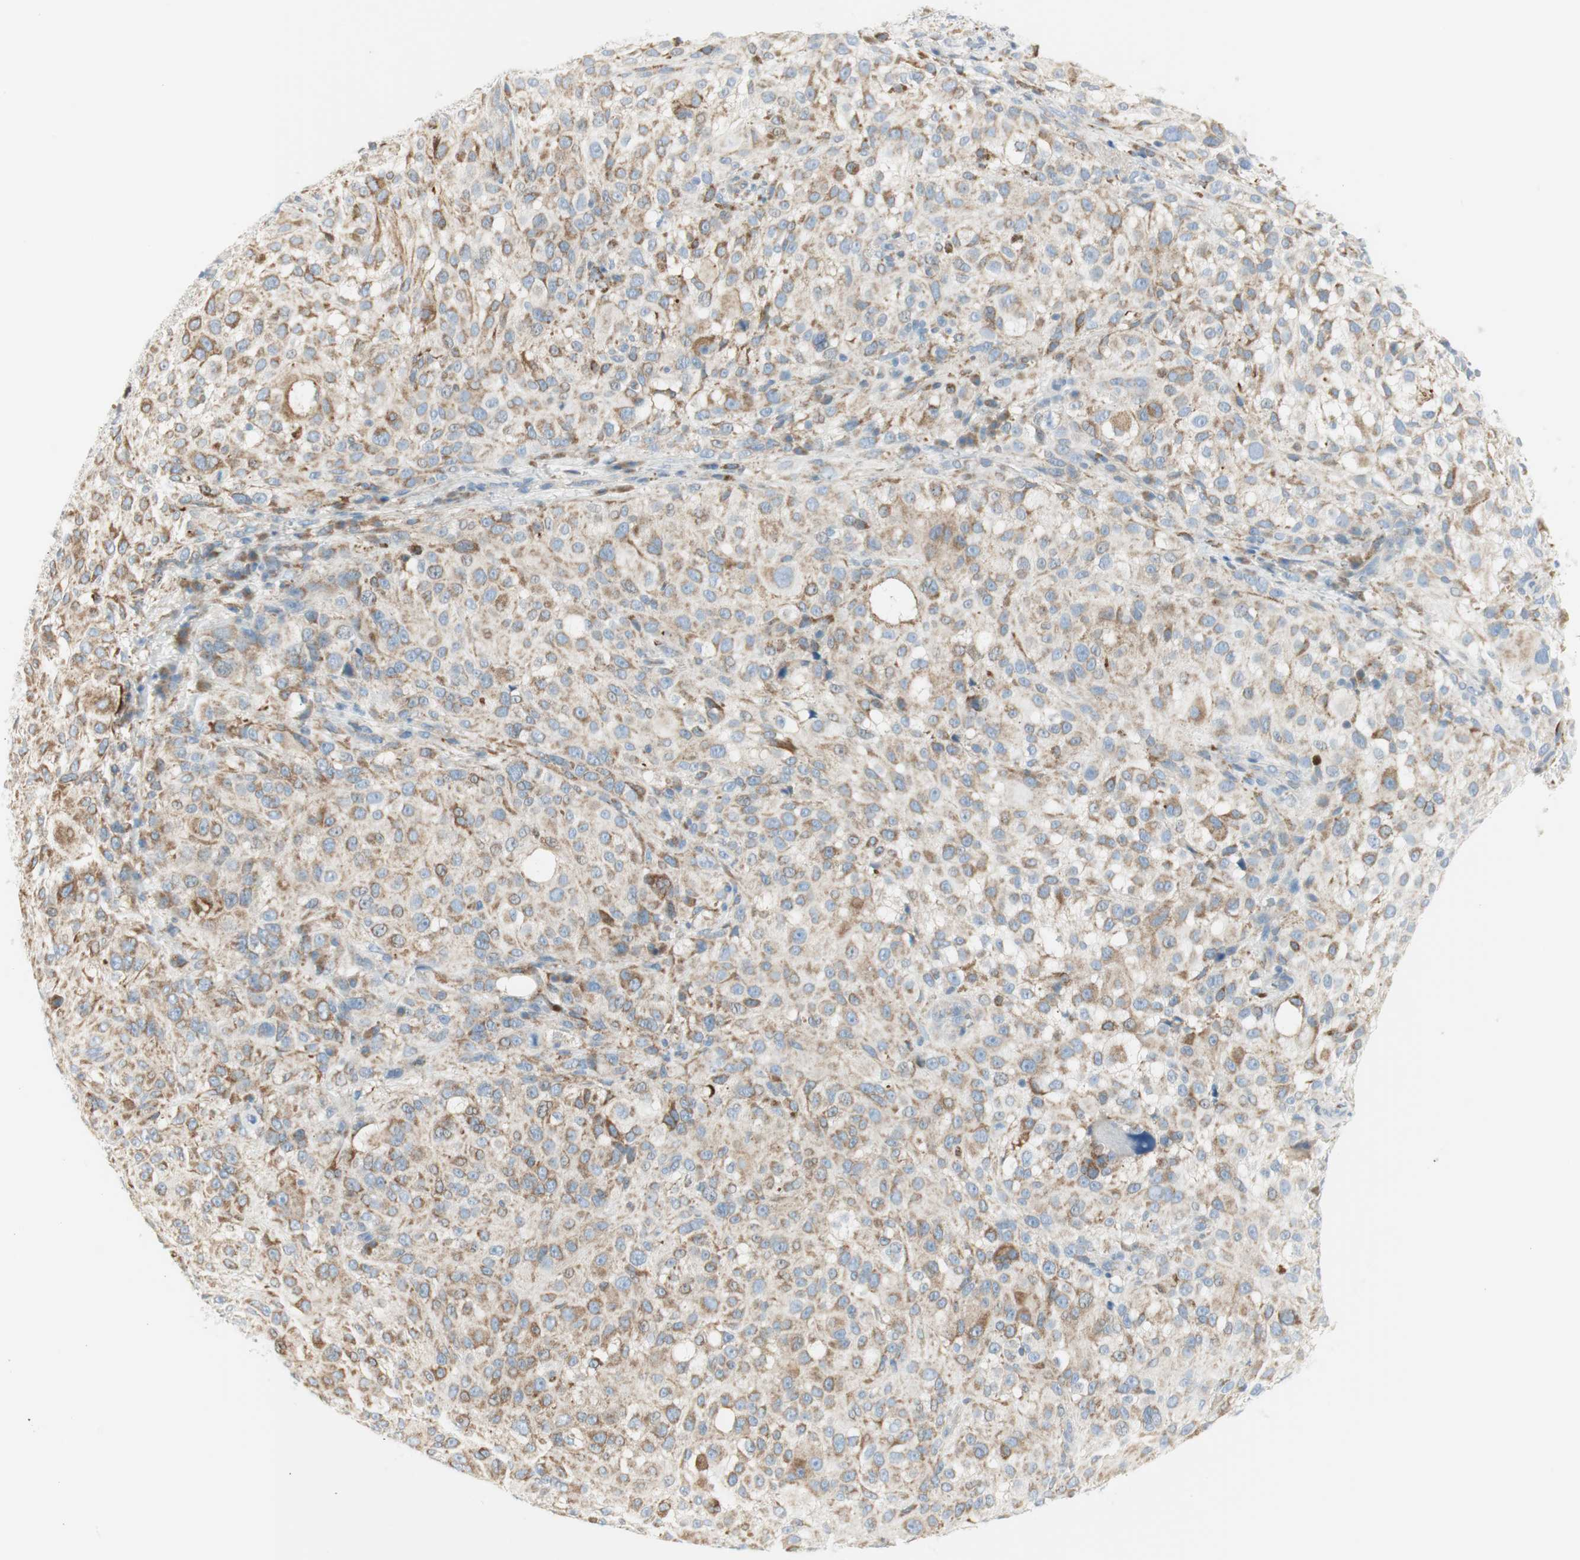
{"staining": {"intensity": "weak", "quantity": "25%-75%", "location": "cytoplasmic/membranous"}, "tissue": "melanoma", "cell_type": "Tumor cells", "image_type": "cancer", "snomed": [{"axis": "morphology", "description": "Necrosis, NOS"}, {"axis": "morphology", "description": "Malignant melanoma, NOS"}, {"axis": "topography", "description": "Skin"}], "caption": "The micrograph reveals a brown stain indicating the presence of a protein in the cytoplasmic/membranous of tumor cells in melanoma.", "gene": "TNFSF11", "patient": {"sex": "female", "age": 87}}